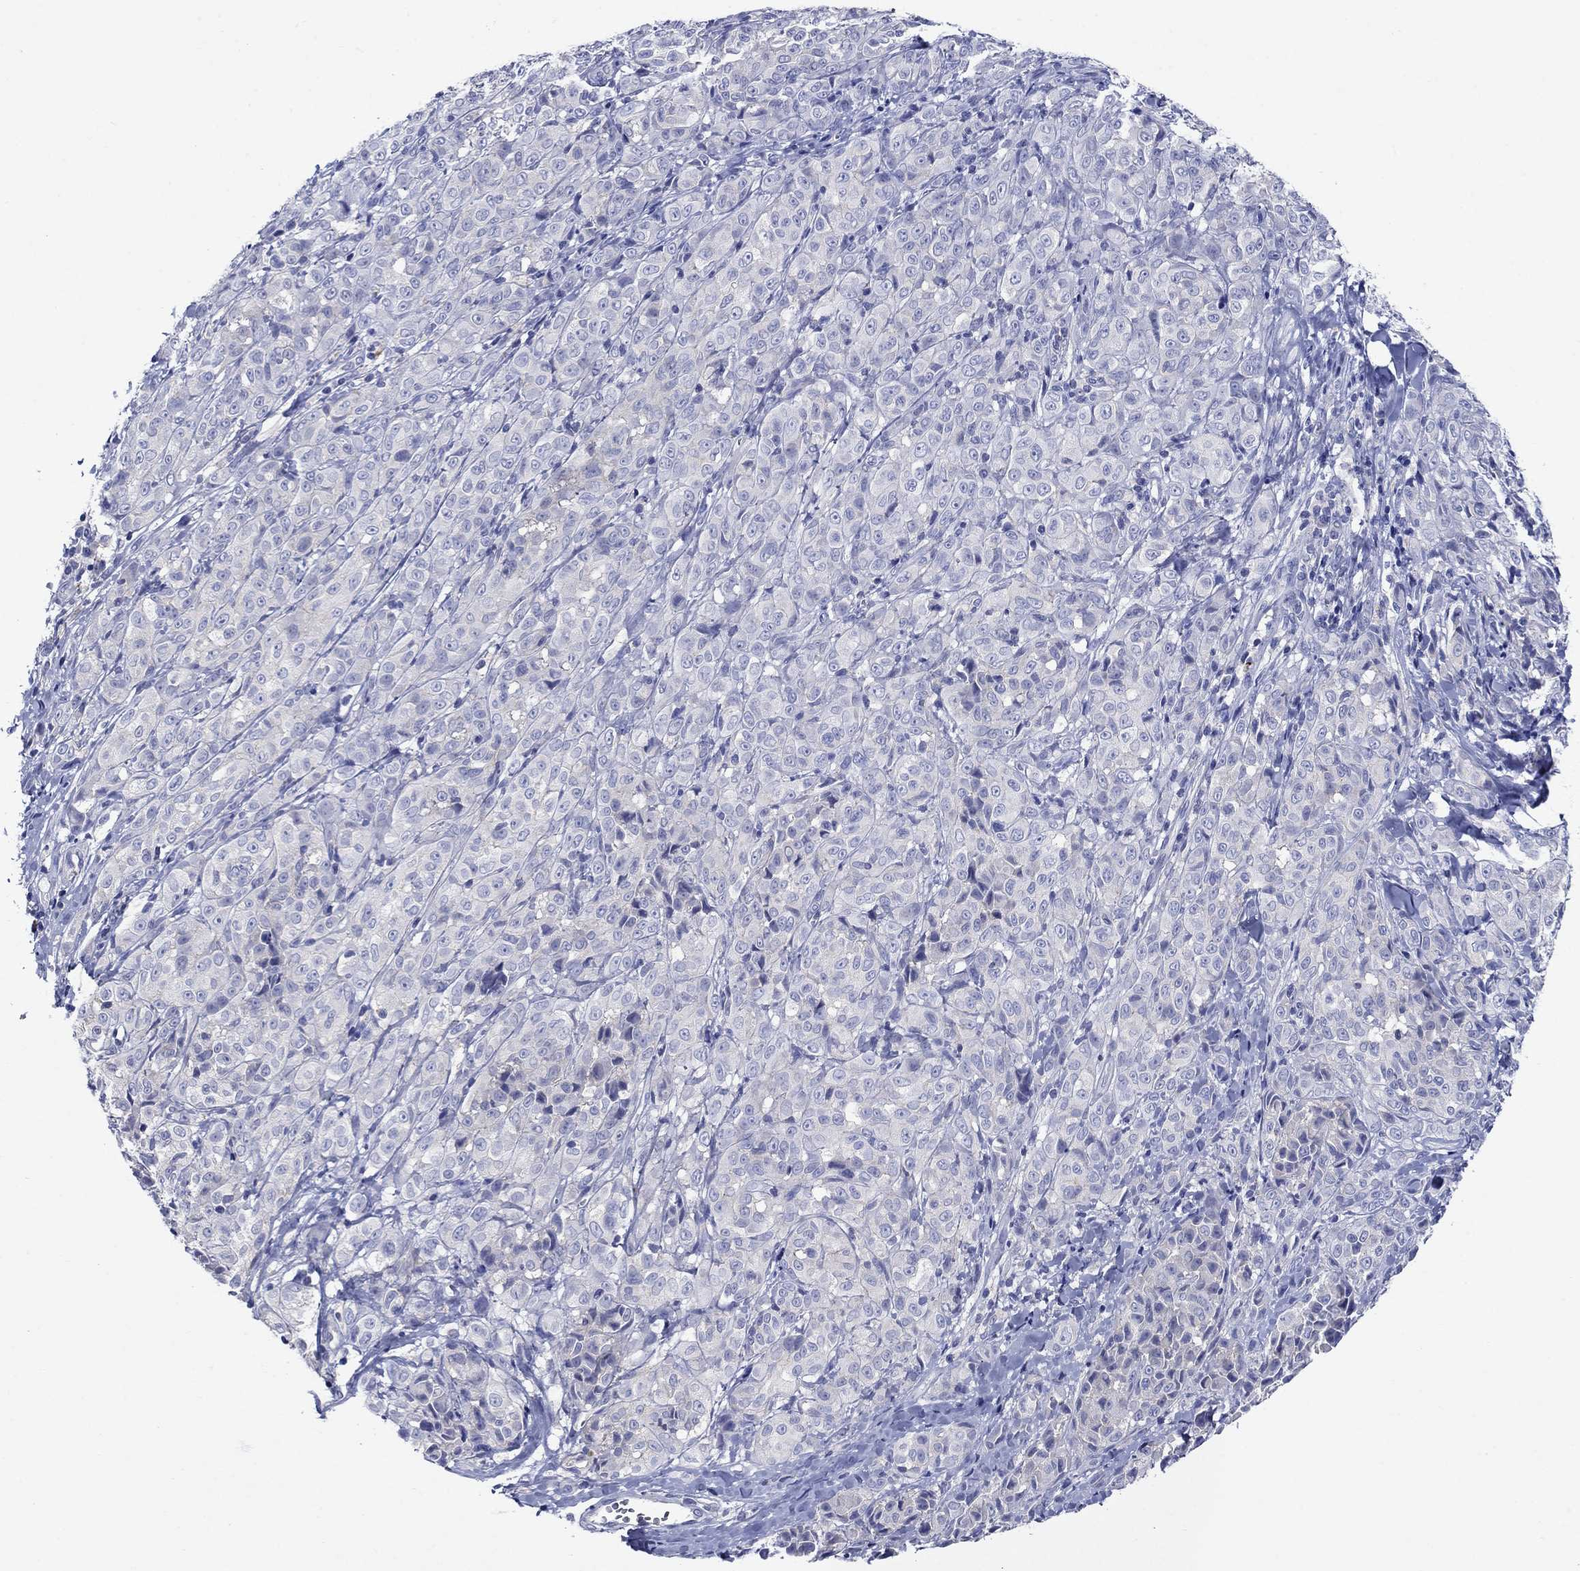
{"staining": {"intensity": "negative", "quantity": "none", "location": "none"}, "tissue": "melanoma", "cell_type": "Tumor cells", "image_type": "cancer", "snomed": [{"axis": "morphology", "description": "Malignant melanoma, NOS"}, {"axis": "topography", "description": "Skin"}], "caption": "A photomicrograph of melanoma stained for a protein shows no brown staining in tumor cells.", "gene": "SULT2B1", "patient": {"sex": "male", "age": 89}}